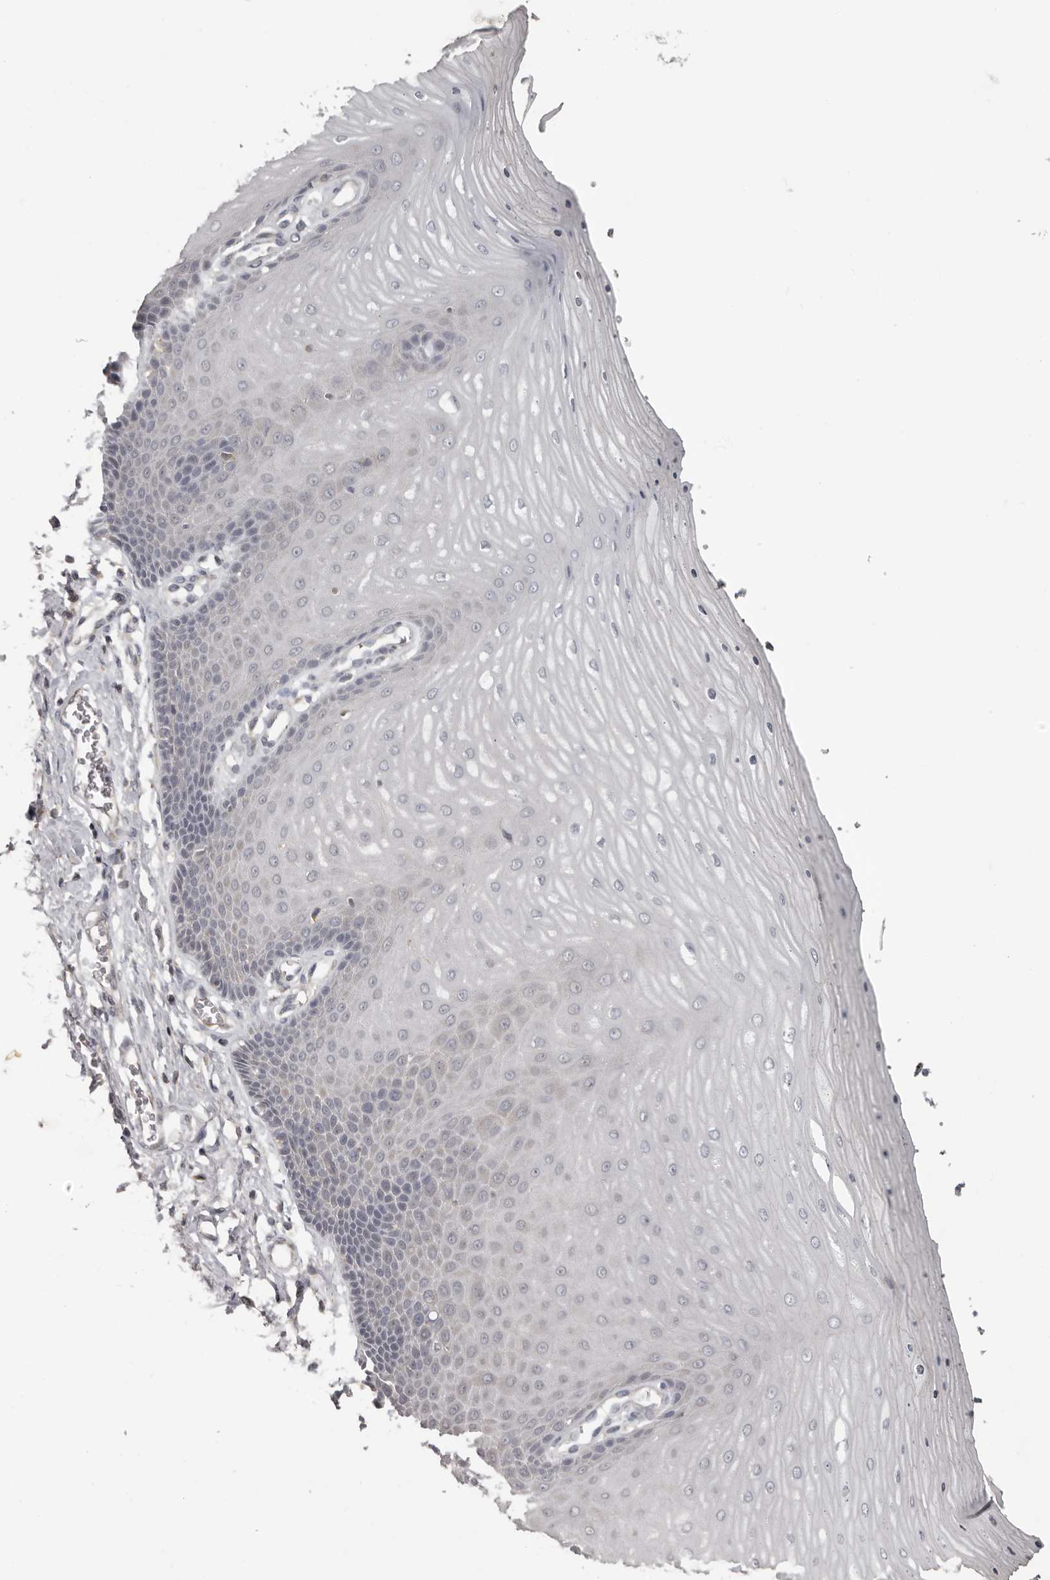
{"staining": {"intensity": "negative", "quantity": "none", "location": "none"}, "tissue": "cervix", "cell_type": "Glandular cells", "image_type": "normal", "snomed": [{"axis": "morphology", "description": "Normal tissue, NOS"}, {"axis": "topography", "description": "Cervix"}], "caption": "An image of human cervix is negative for staining in glandular cells. (Brightfield microscopy of DAB immunohistochemistry (IHC) at high magnification).", "gene": "ANKRD44", "patient": {"sex": "female", "age": 55}}